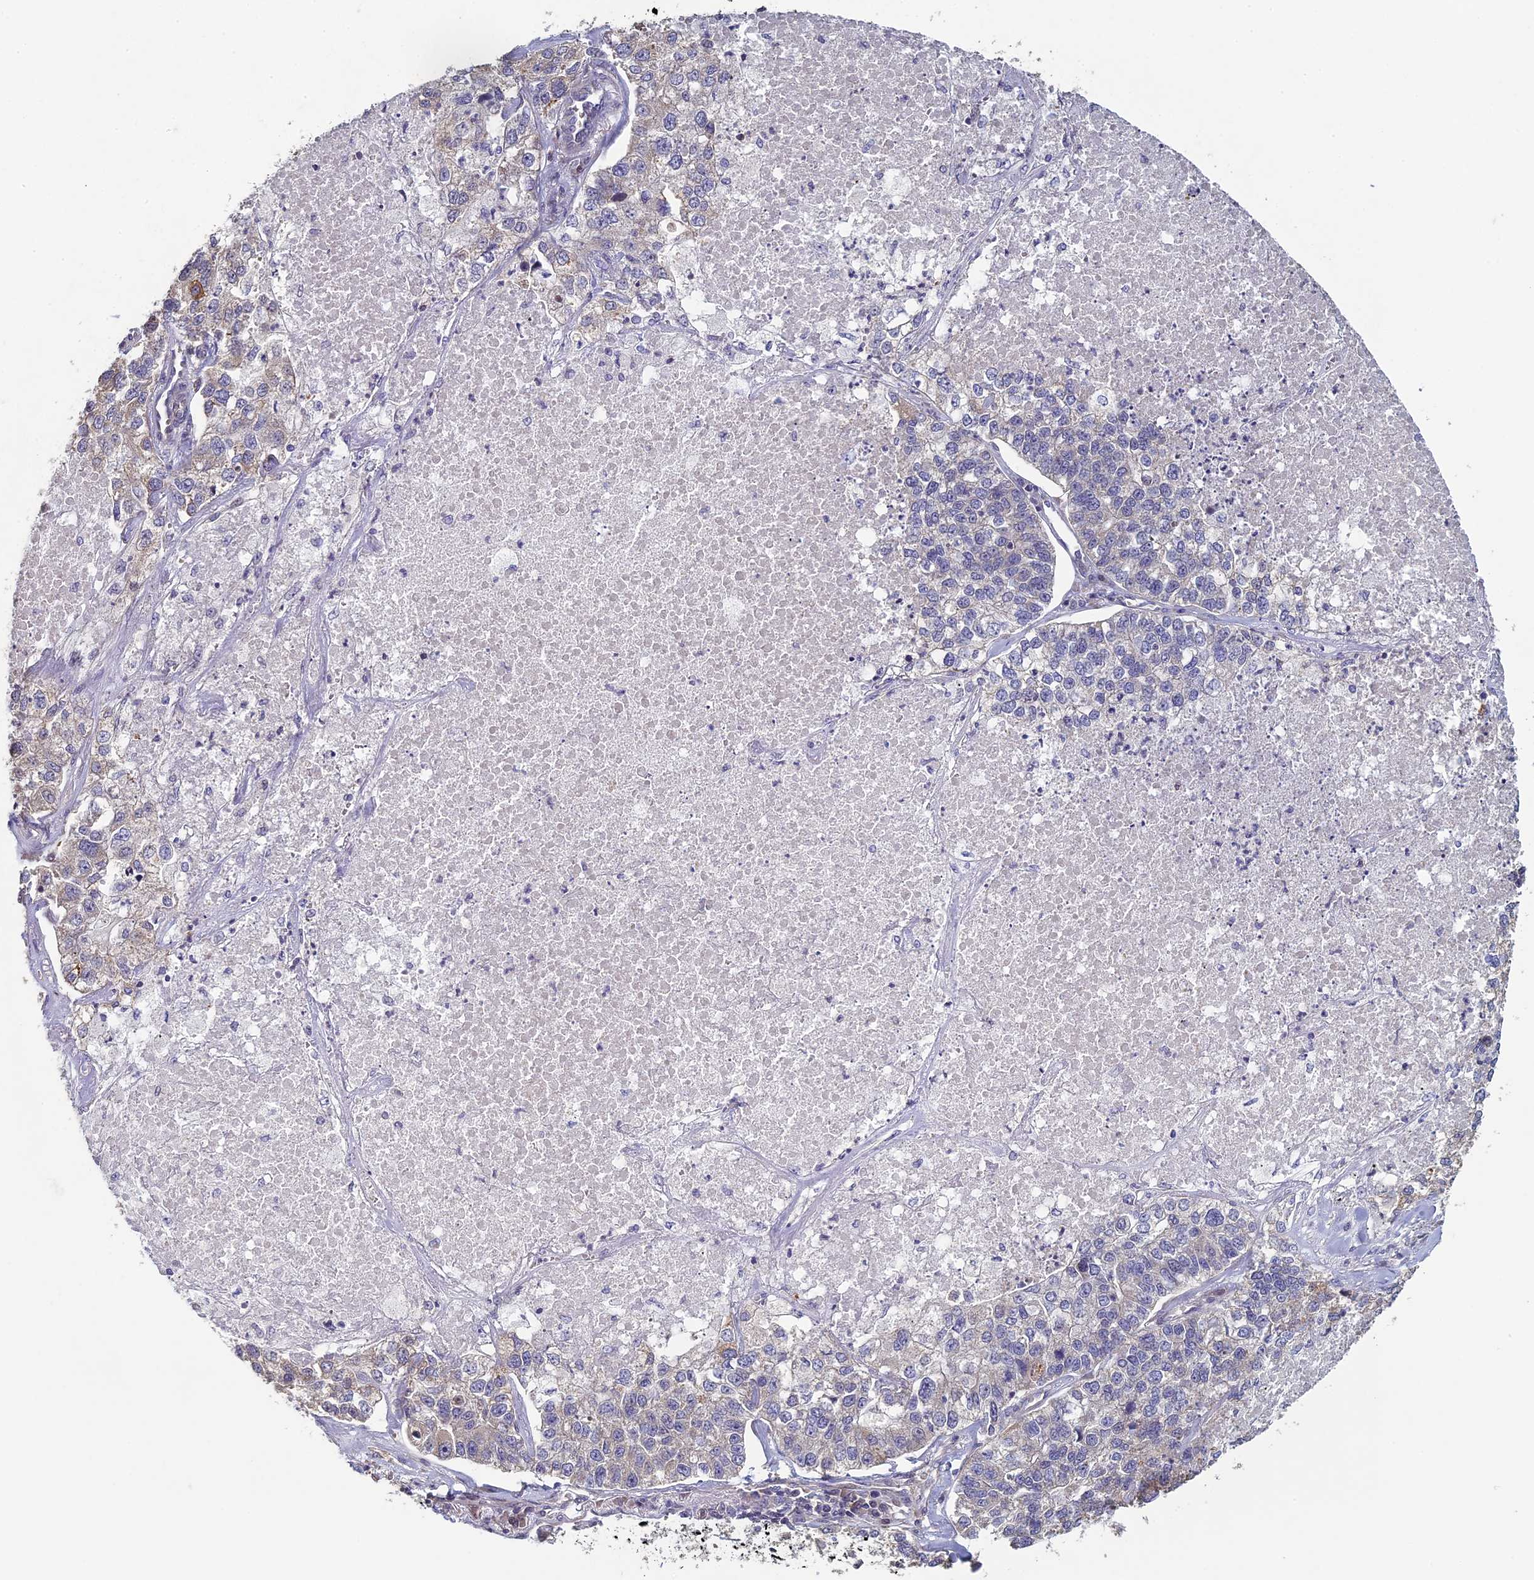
{"staining": {"intensity": "negative", "quantity": "none", "location": "none"}, "tissue": "lung cancer", "cell_type": "Tumor cells", "image_type": "cancer", "snomed": [{"axis": "morphology", "description": "Adenocarcinoma, NOS"}, {"axis": "topography", "description": "Lung"}], "caption": "IHC histopathology image of lung cancer stained for a protein (brown), which reveals no positivity in tumor cells.", "gene": "DIXDC1", "patient": {"sex": "male", "age": 49}}